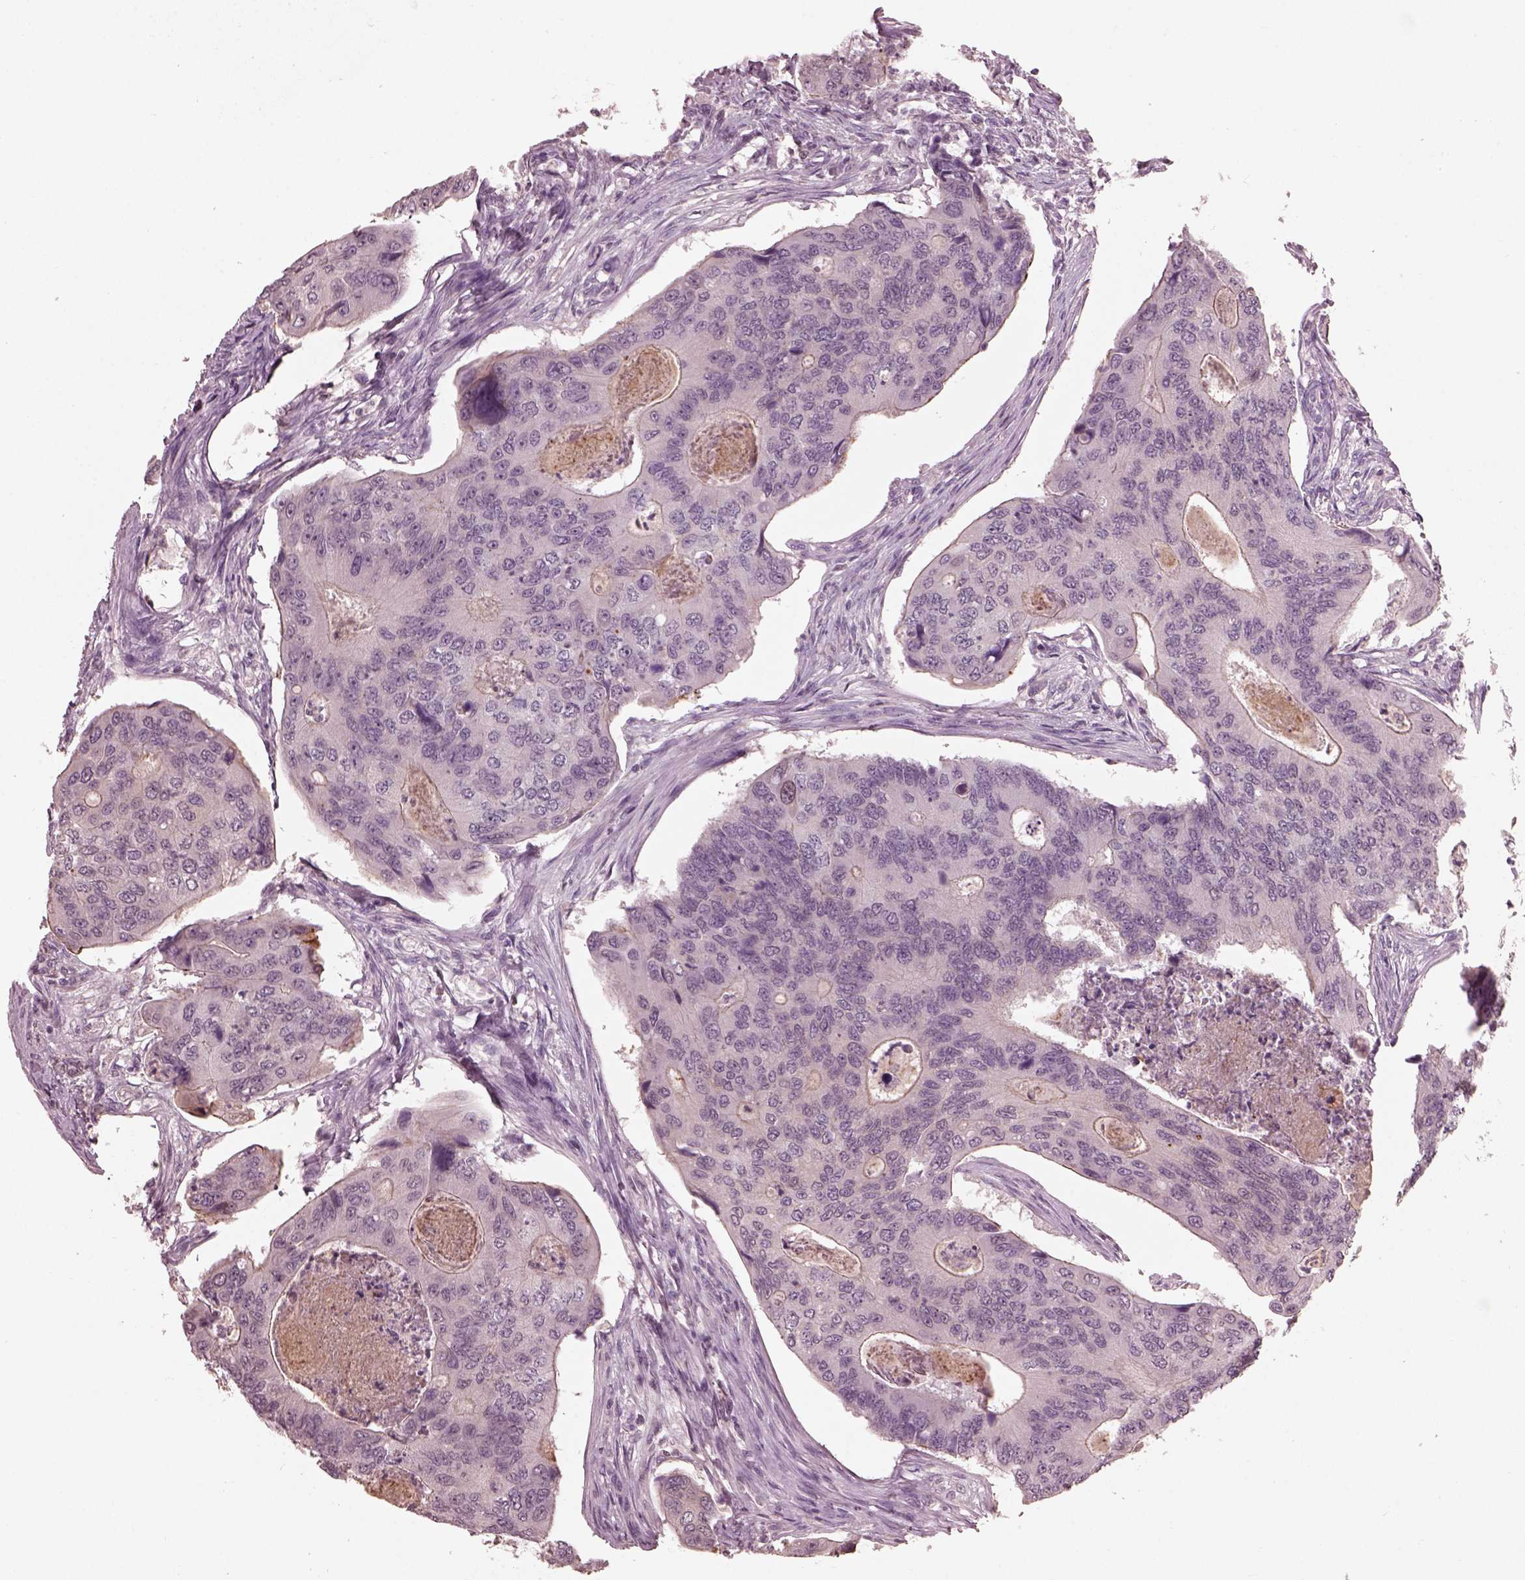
{"staining": {"intensity": "negative", "quantity": "none", "location": "none"}, "tissue": "colorectal cancer", "cell_type": "Tumor cells", "image_type": "cancer", "snomed": [{"axis": "morphology", "description": "Adenocarcinoma, NOS"}, {"axis": "topography", "description": "Colon"}], "caption": "The immunohistochemistry (IHC) image has no significant staining in tumor cells of colorectal cancer tissue. (DAB (3,3'-diaminobenzidine) immunohistochemistry (IHC), high magnification).", "gene": "TSKS", "patient": {"sex": "female", "age": 67}}